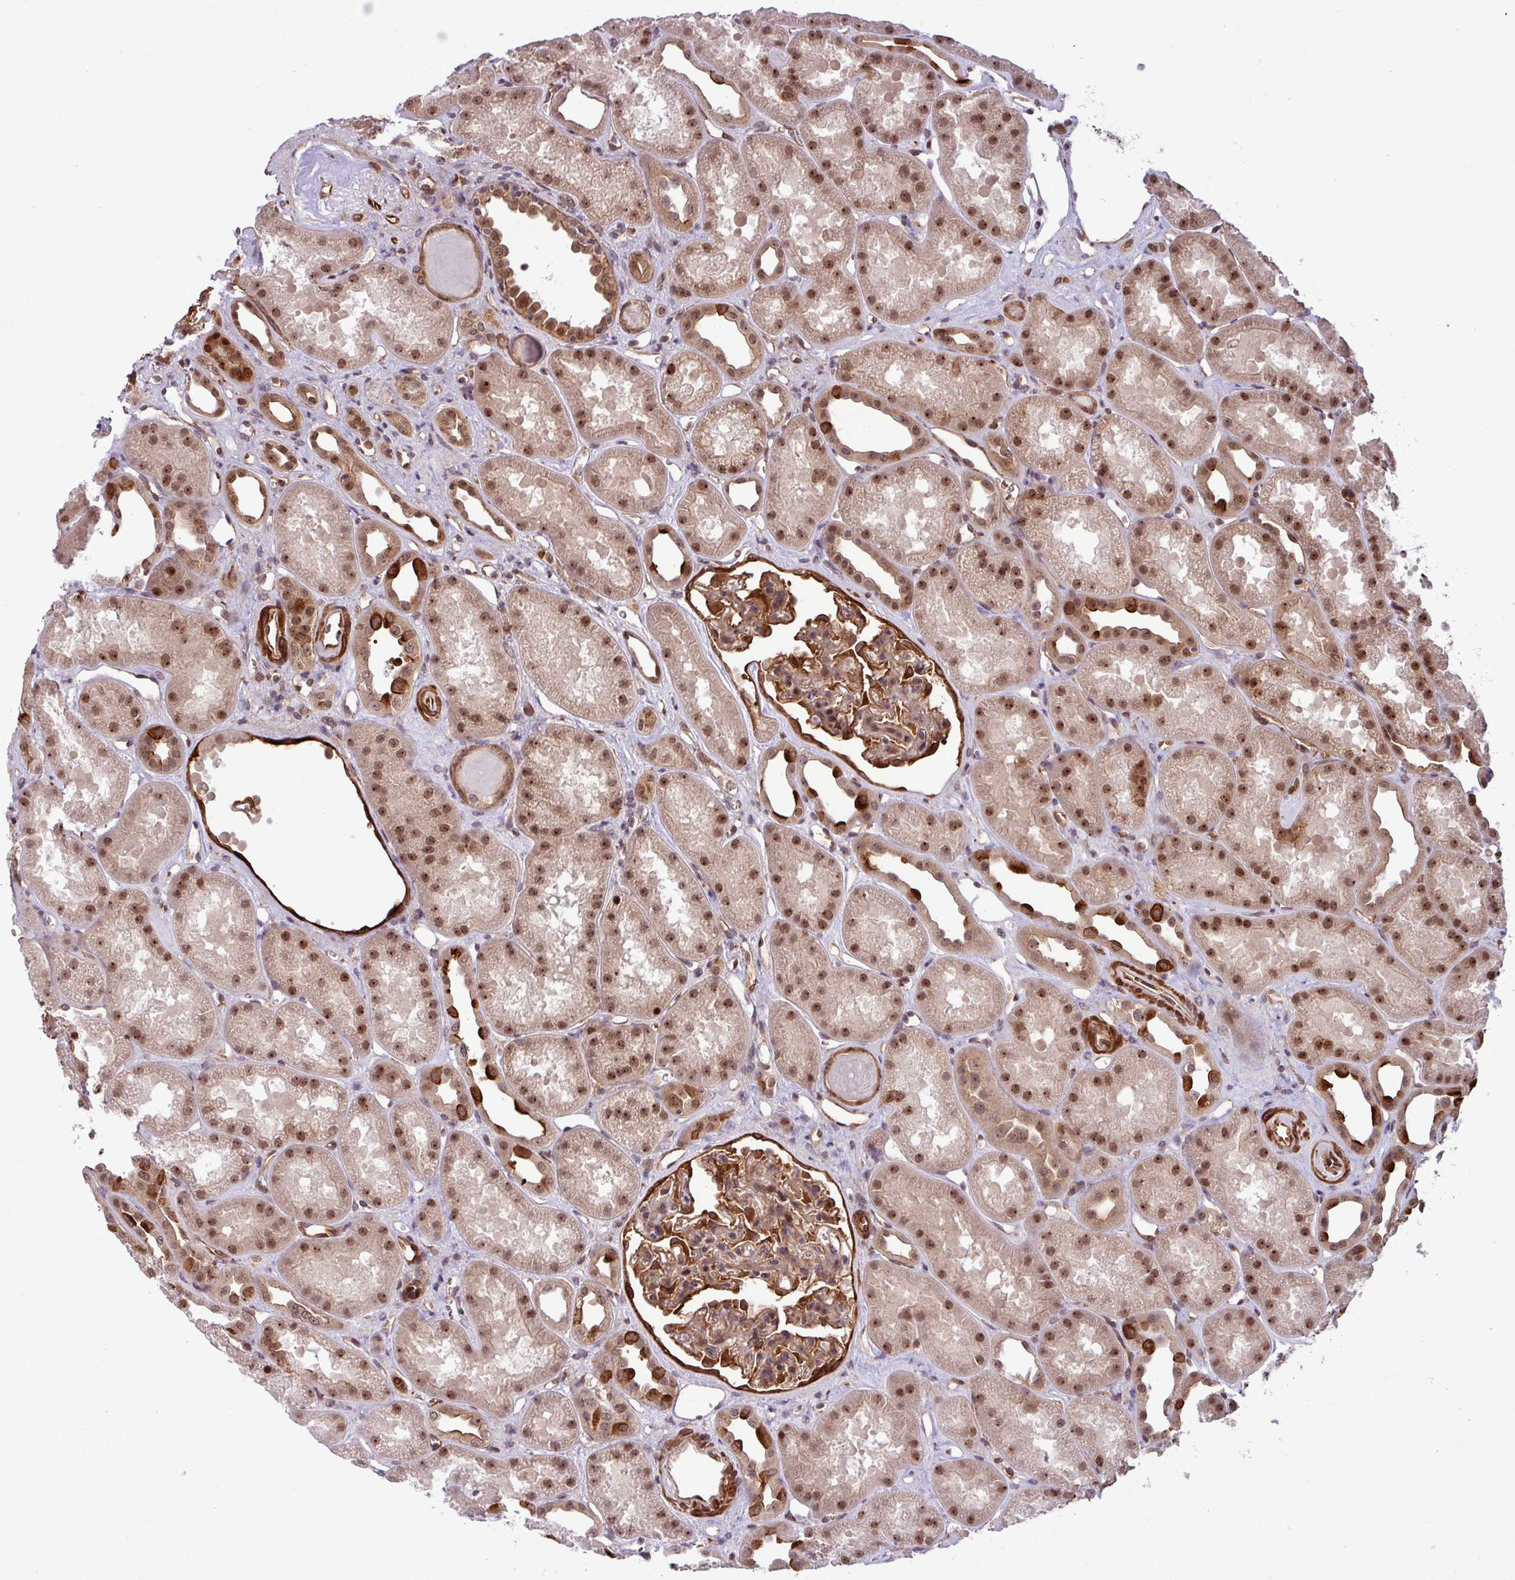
{"staining": {"intensity": "moderate", "quantity": "25%-75%", "location": "cytoplasmic/membranous"}, "tissue": "kidney", "cell_type": "Cells in glomeruli", "image_type": "normal", "snomed": [{"axis": "morphology", "description": "Normal tissue, NOS"}, {"axis": "topography", "description": "Kidney"}], "caption": "Approximately 25%-75% of cells in glomeruli in normal human kidney show moderate cytoplasmic/membranous protein staining as visualized by brown immunohistochemical staining.", "gene": "C7orf50", "patient": {"sex": "male", "age": 61}}